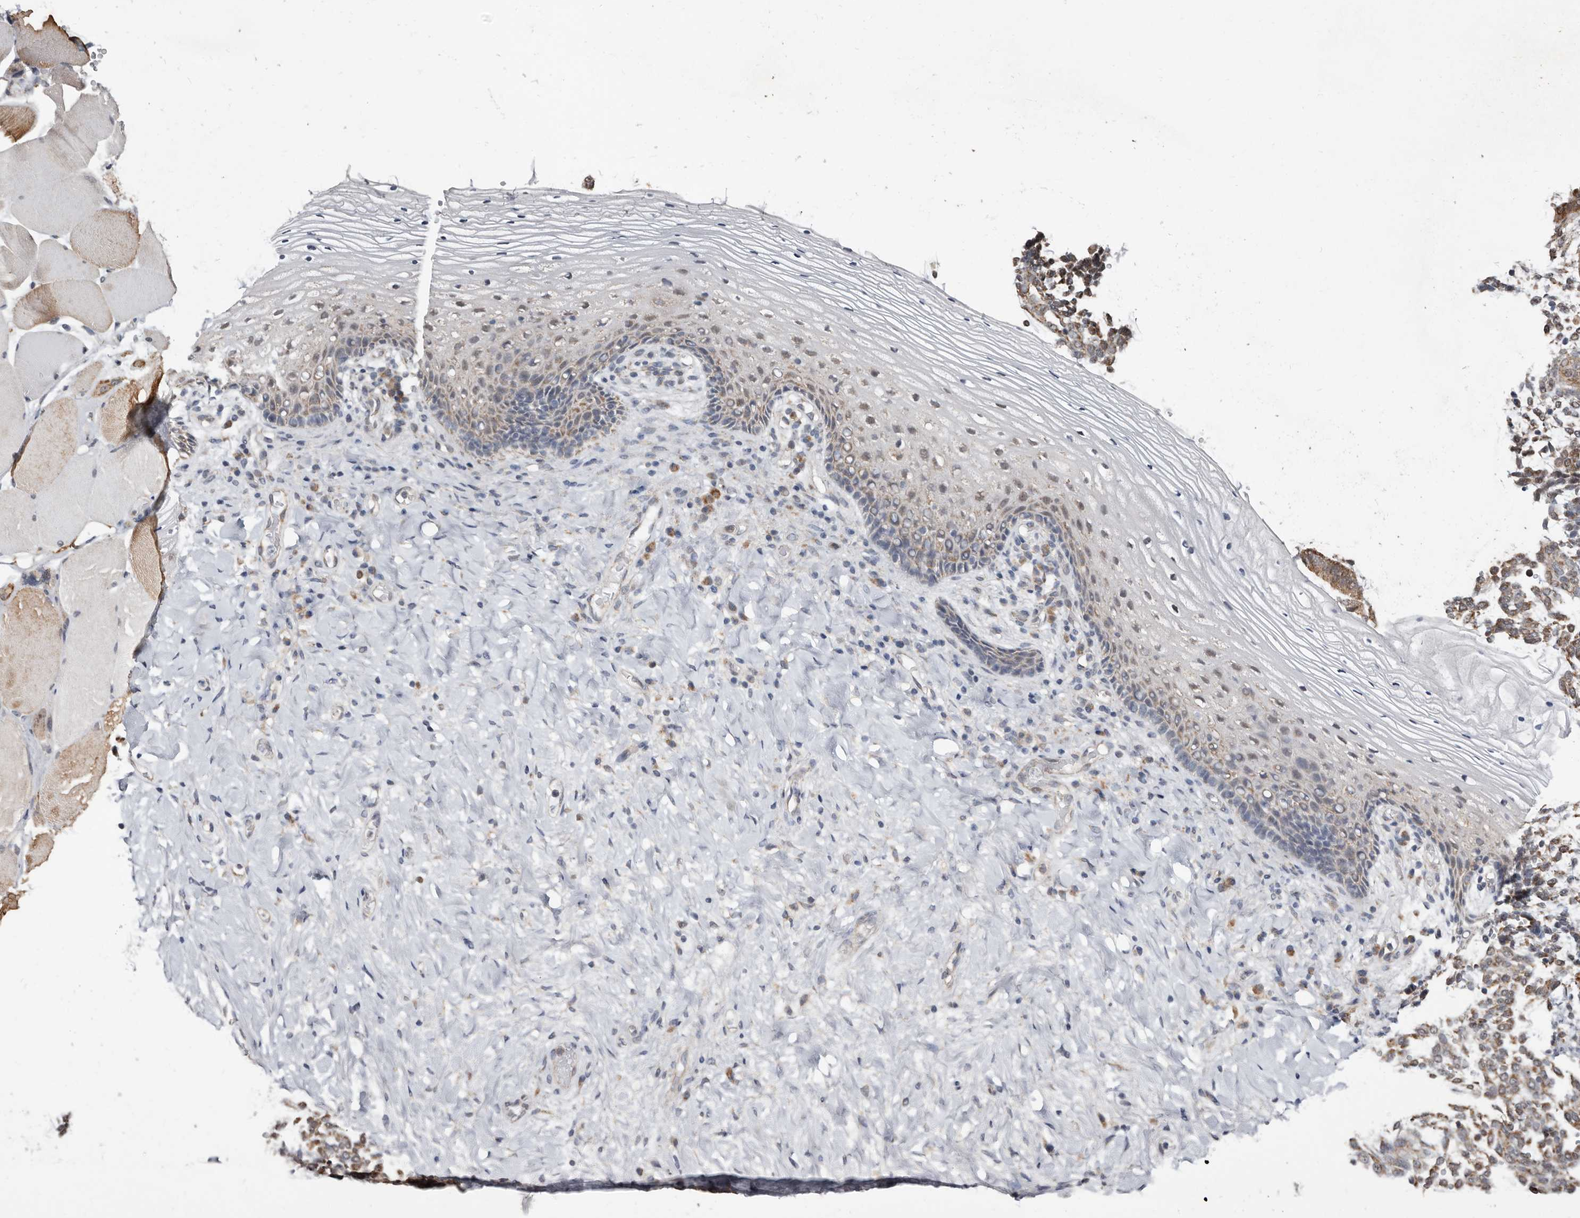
{"staining": {"intensity": "weak", "quantity": "25%-75%", "location": "cytoplasmic/membranous"}, "tissue": "vagina", "cell_type": "Squamous epithelial cells", "image_type": "normal", "snomed": [{"axis": "morphology", "description": "Normal tissue, NOS"}, {"axis": "topography", "description": "Vagina"}], "caption": "A brown stain labels weak cytoplasmic/membranous expression of a protein in squamous epithelial cells of normal vagina. (Stains: DAB in brown, nuclei in blue, Microscopy: brightfield microscopy at high magnification).", "gene": "MRPL18", "patient": {"sex": "female", "age": 60}}